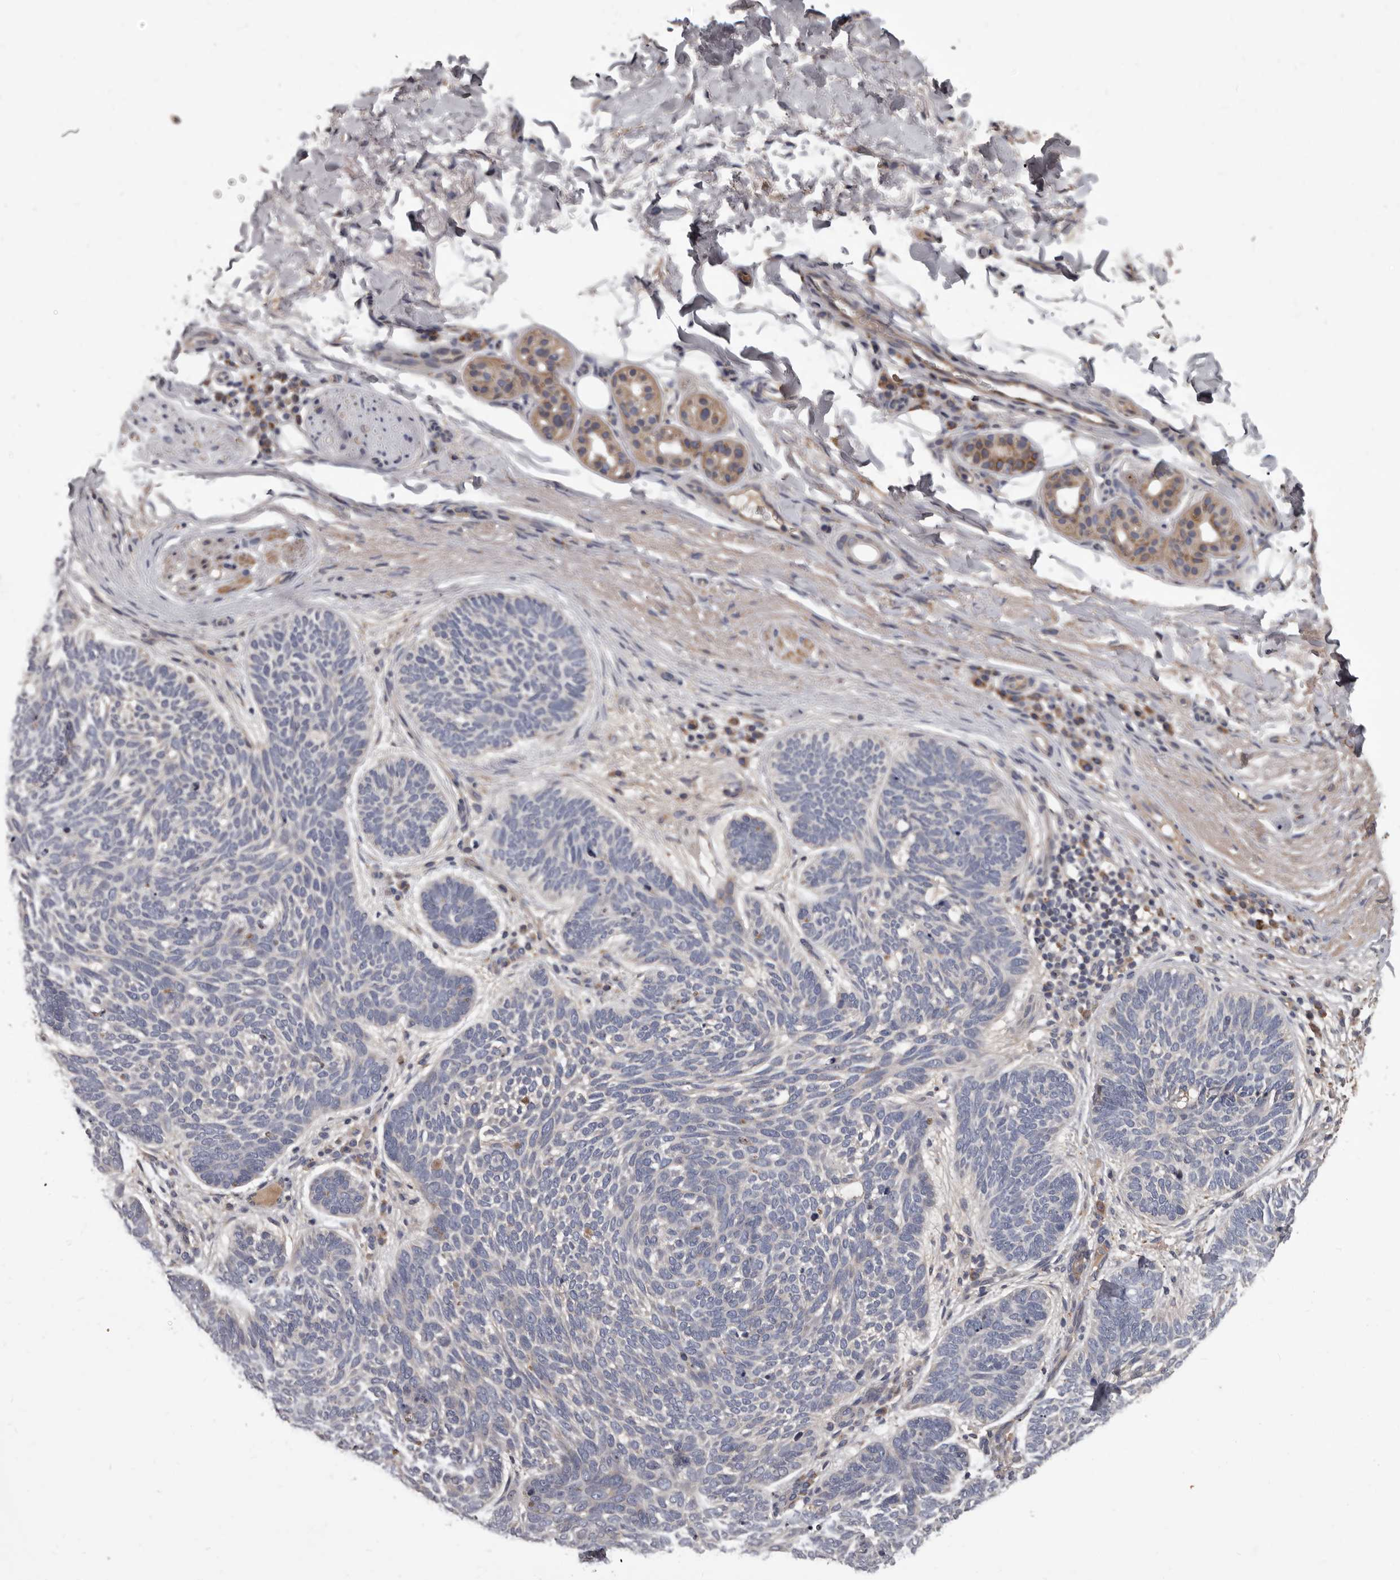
{"staining": {"intensity": "negative", "quantity": "none", "location": "none"}, "tissue": "skin cancer", "cell_type": "Tumor cells", "image_type": "cancer", "snomed": [{"axis": "morphology", "description": "Basal cell carcinoma"}, {"axis": "topography", "description": "Skin"}], "caption": "Immunohistochemical staining of human skin cancer (basal cell carcinoma) shows no significant staining in tumor cells. (DAB (3,3'-diaminobenzidine) immunohistochemistry (IHC), high magnification).", "gene": "ALDH5A1", "patient": {"sex": "female", "age": 85}}